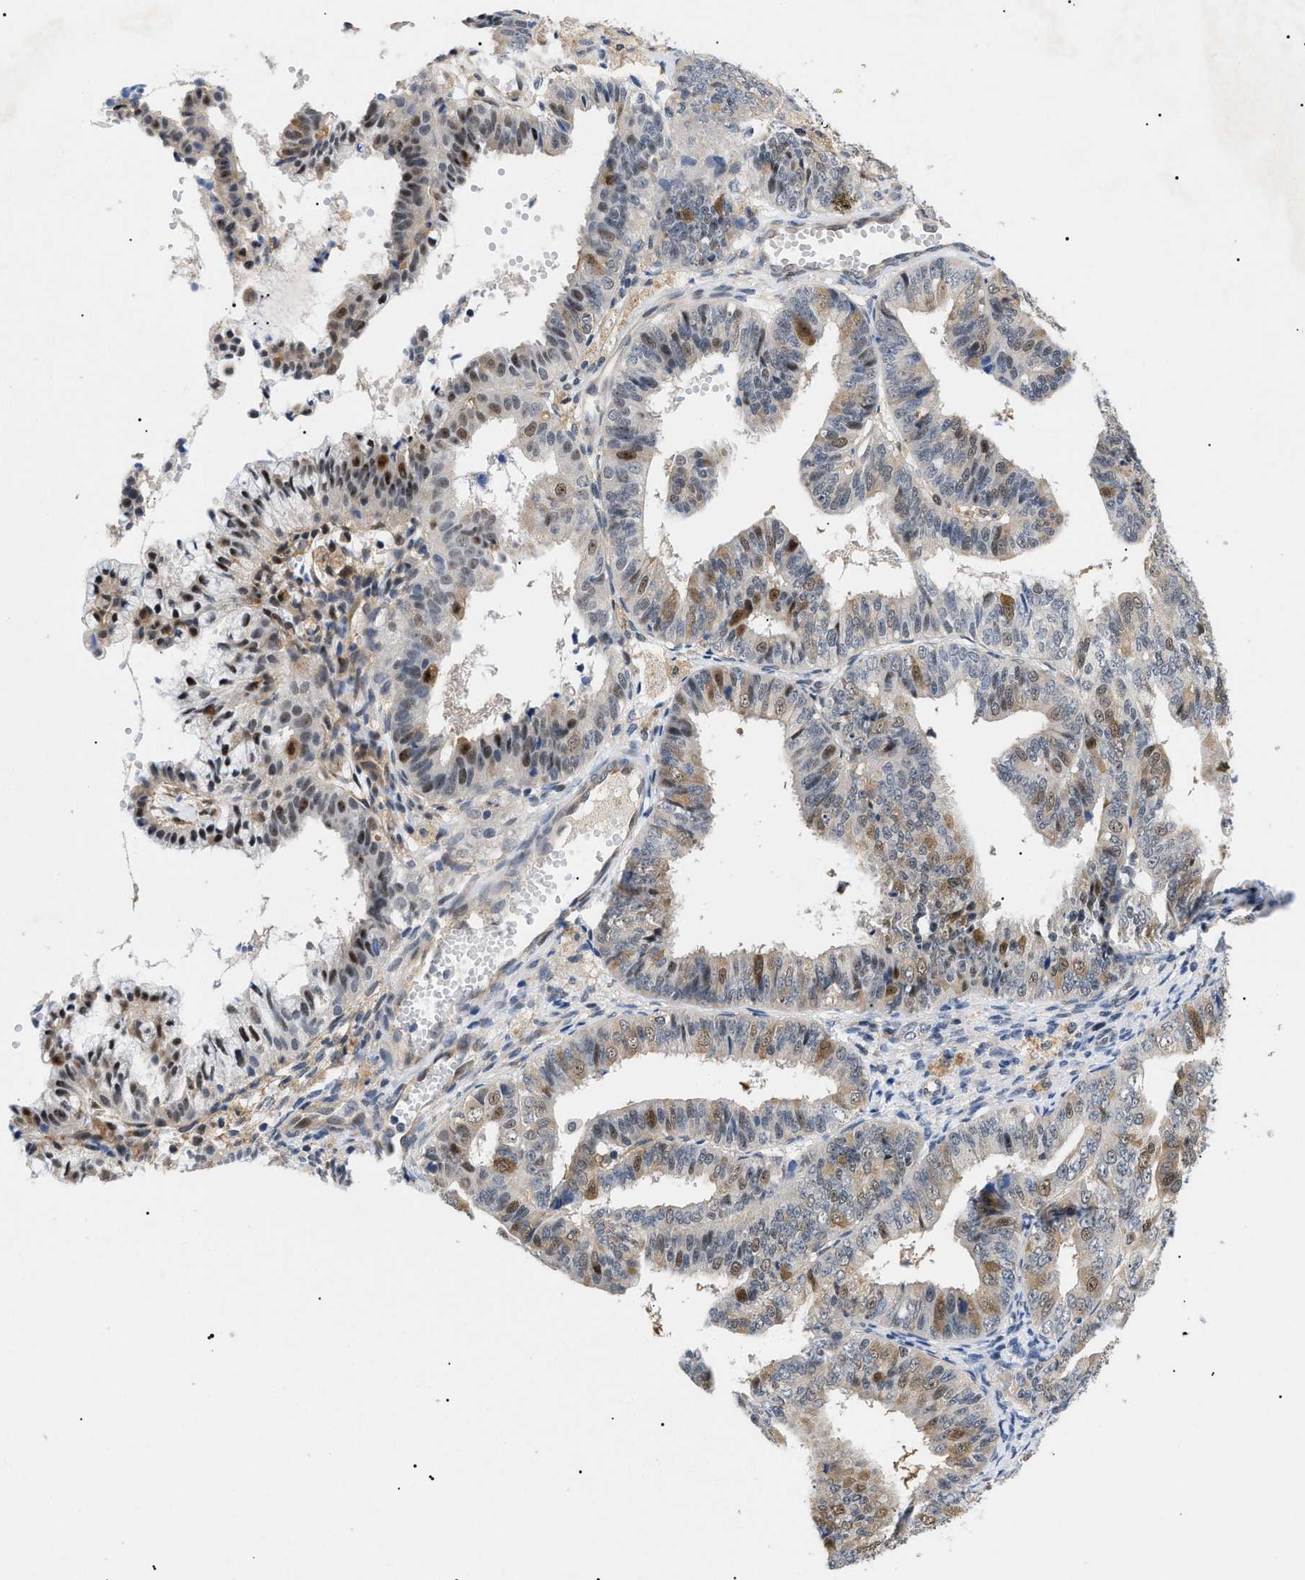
{"staining": {"intensity": "moderate", "quantity": "25%-75%", "location": "cytoplasmic/membranous,nuclear"}, "tissue": "endometrial cancer", "cell_type": "Tumor cells", "image_type": "cancer", "snomed": [{"axis": "morphology", "description": "Adenocarcinoma, NOS"}, {"axis": "topography", "description": "Endometrium"}], "caption": "Protein expression analysis of endometrial cancer (adenocarcinoma) reveals moderate cytoplasmic/membranous and nuclear positivity in about 25%-75% of tumor cells.", "gene": "GARRE1", "patient": {"sex": "female", "age": 63}}